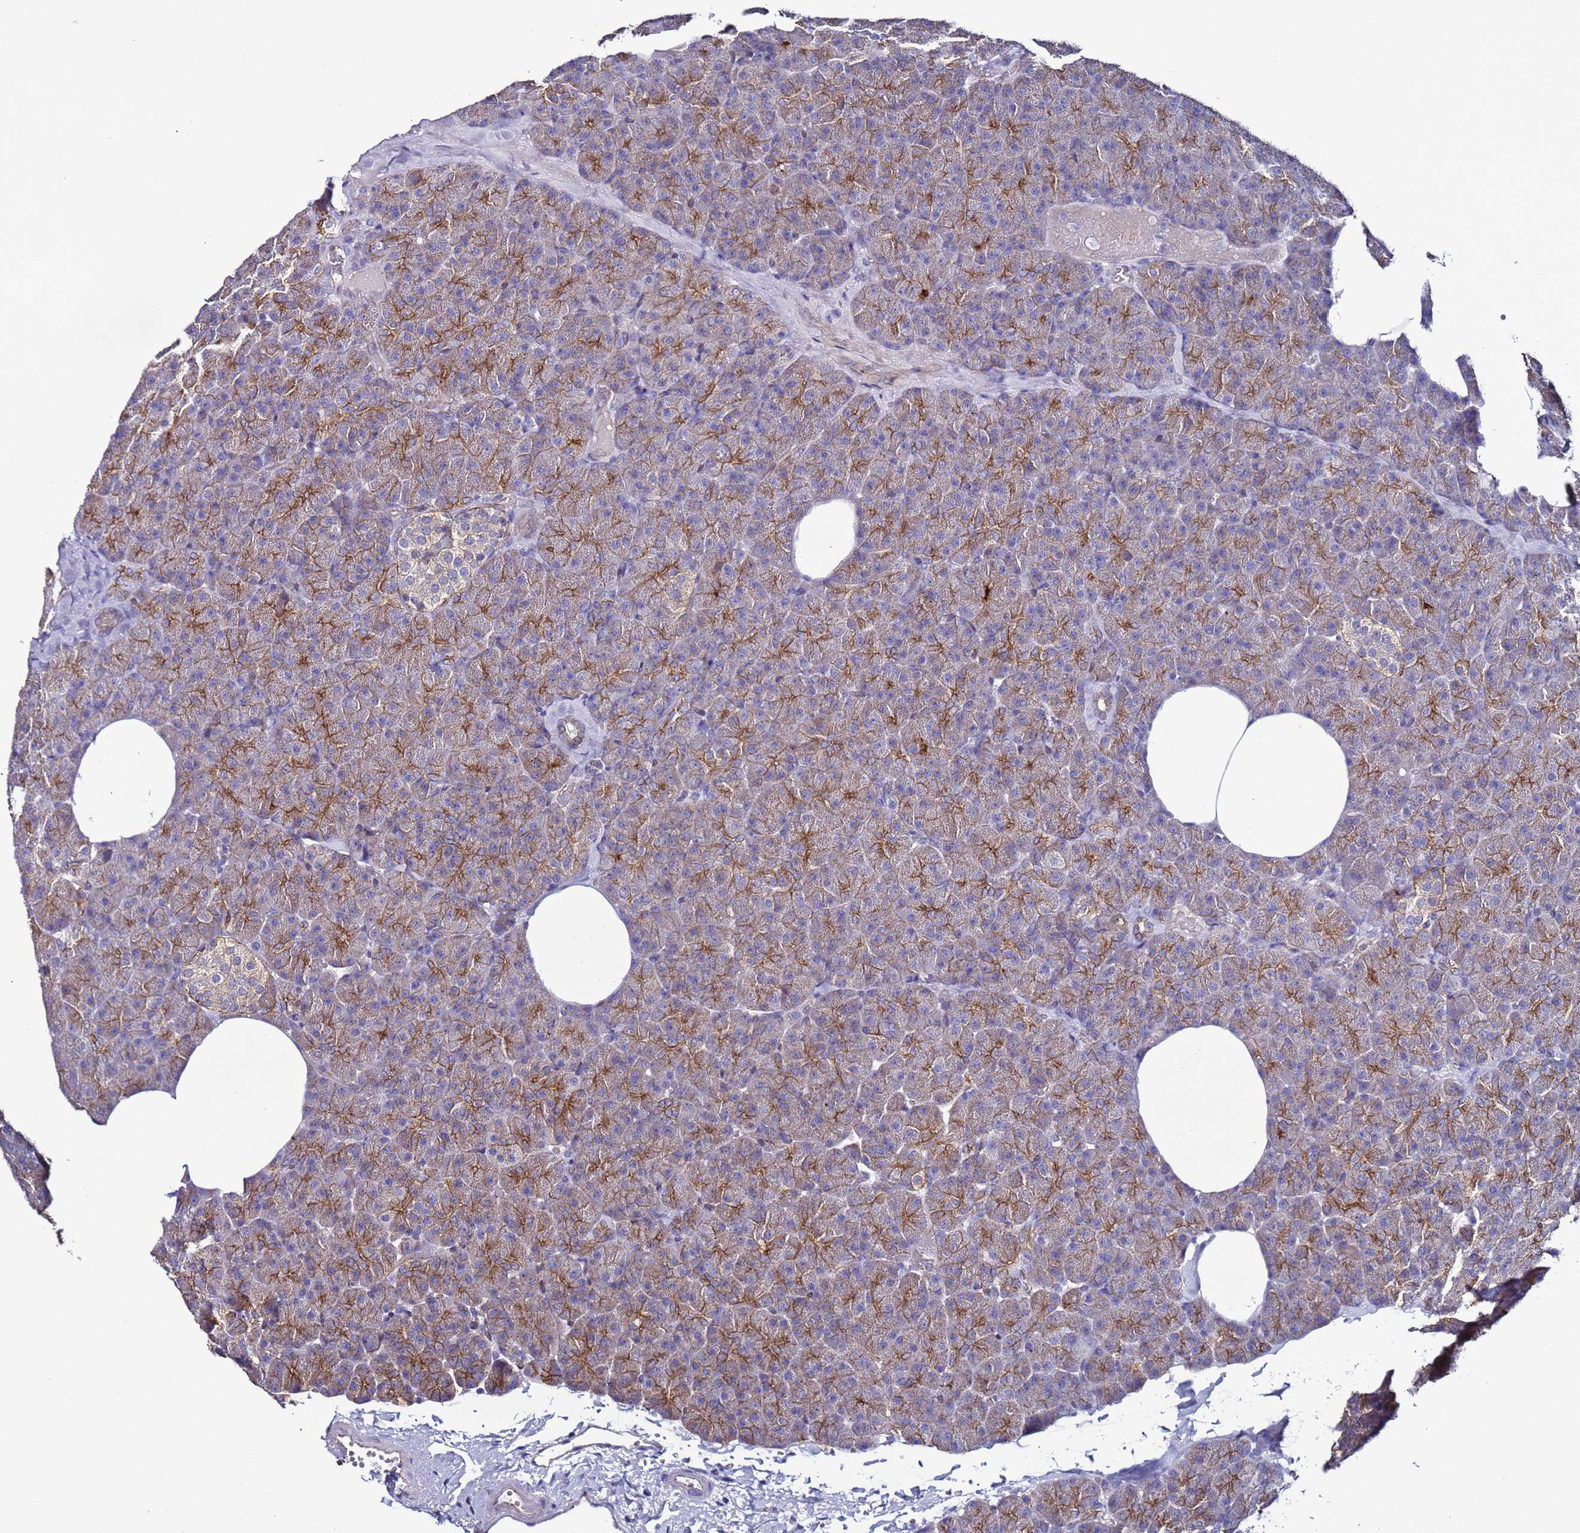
{"staining": {"intensity": "moderate", "quantity": "25%-75%", "location": "cytoplasmic/membranous"}, "tissue": "pancreas", "cell_type": "Exocrine glandular cells", "image_type": "normal", "snomed": [{"axis": "morphology", "description": "Normal tissue, NOS"}, {"axis": "morphology", "description": "Carcinoid, malignant, NOS"}, {"axis": "topography", "description": "Pancreas"}], "caption": "Moderate cytoplasmic/membranous staining is seen in approximately 25%-75% of exocrine glandular cells in benign pancreas.", "gene": "TENM3", "patient": {"sex": "female", "age": 35}}